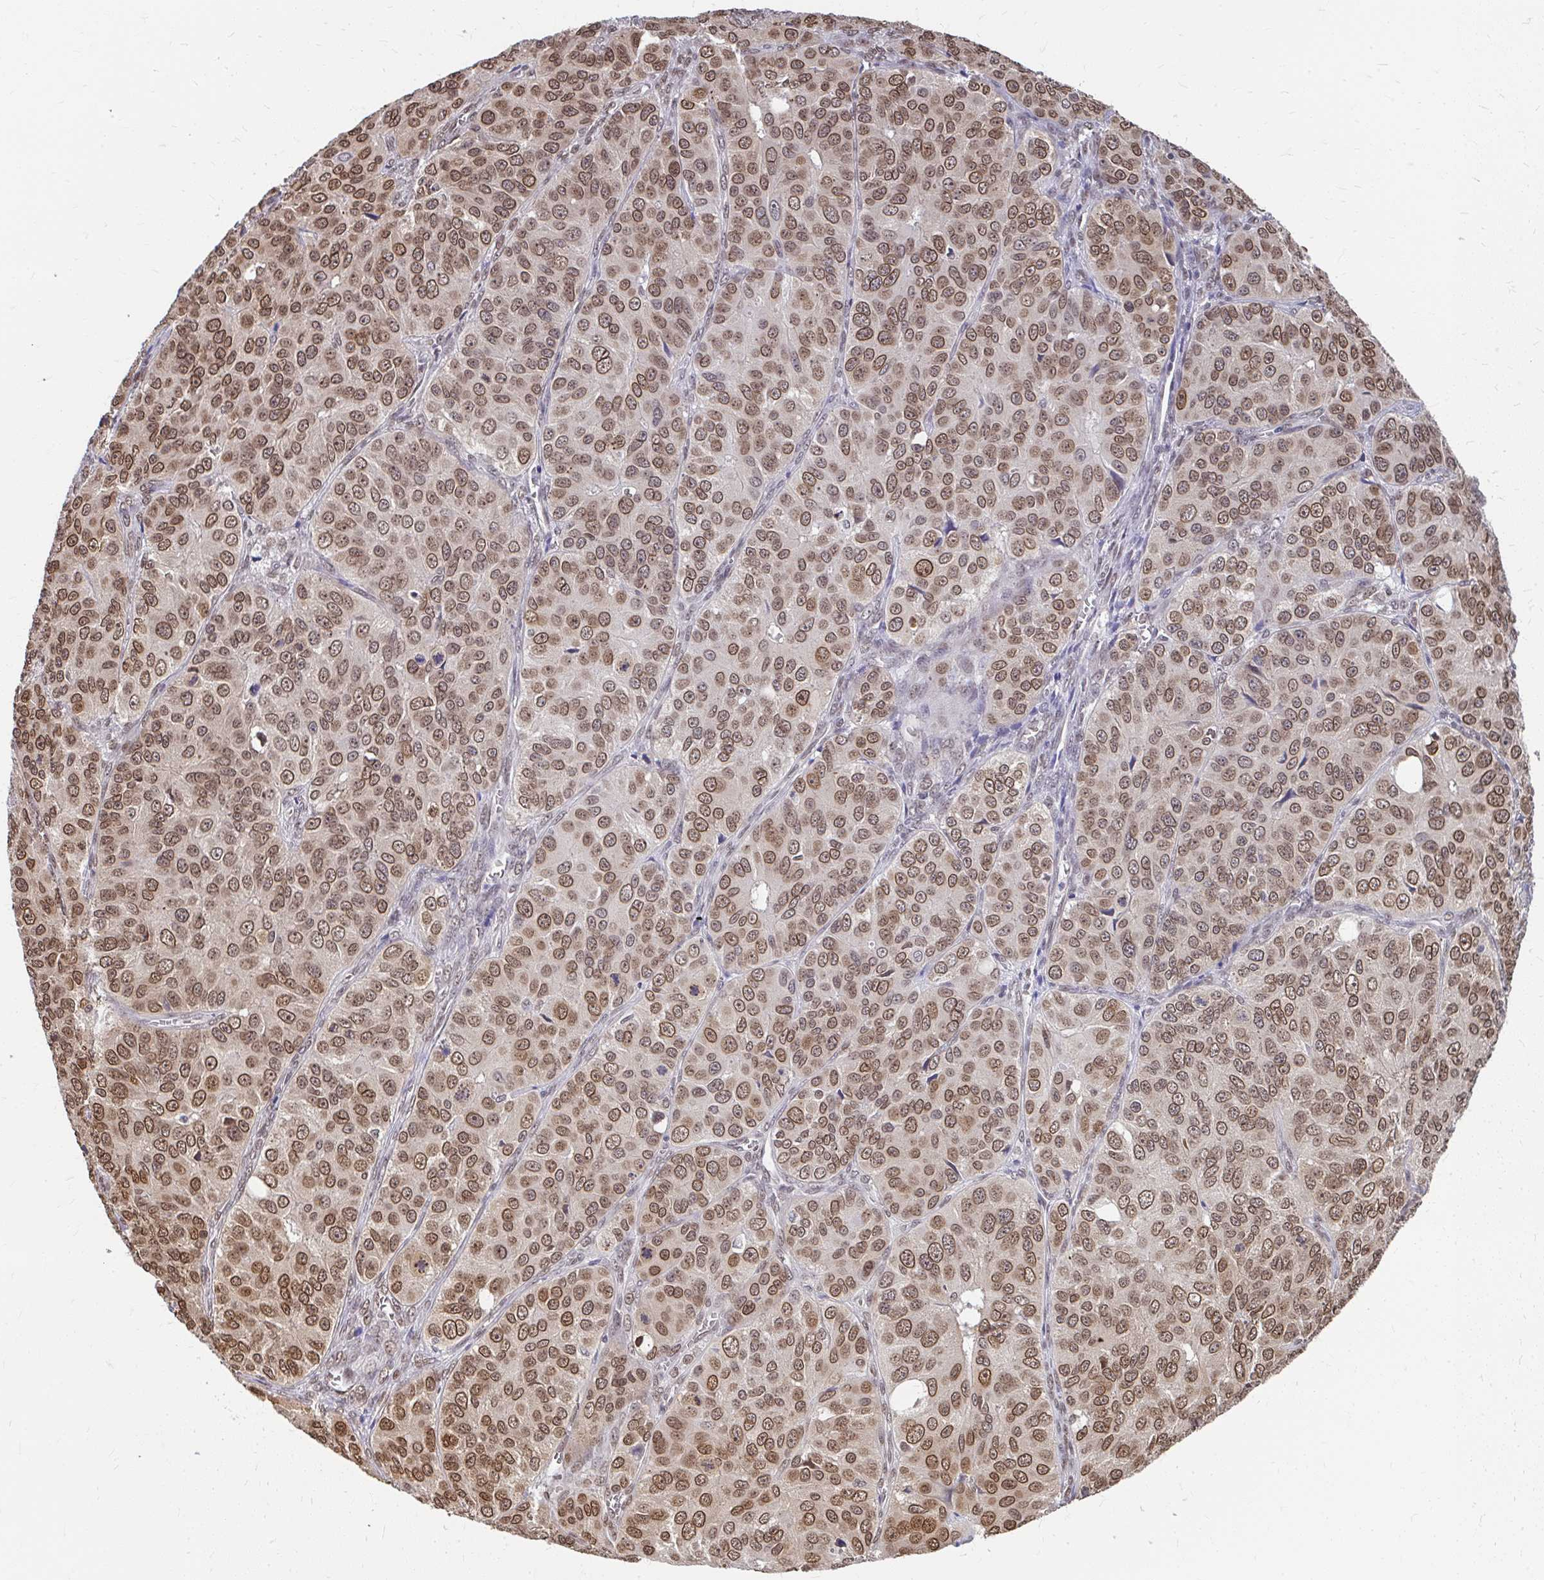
{"staining": {"intensity": "moderate", "quantity": ">75%", "location": "cytoplasmic/membranous,nuclear"}, "tissue": "ovarian cancer", "cell_type": "Tumor cells", "image_type": "cancer", "snomed": [{"axis": "morphology", "description": "Carcinoma, endometroid"}, {"axis": "topography", "description": "Ovary"}], "caption": "Moderate cytoplasmic/membranous and nuclear staining for a protein is present in about >75% of tumor cells of ovarian cancer using immunohistochemistry.", "gene": "XPO1", "patient": {"sex": "female", "age": 51}}